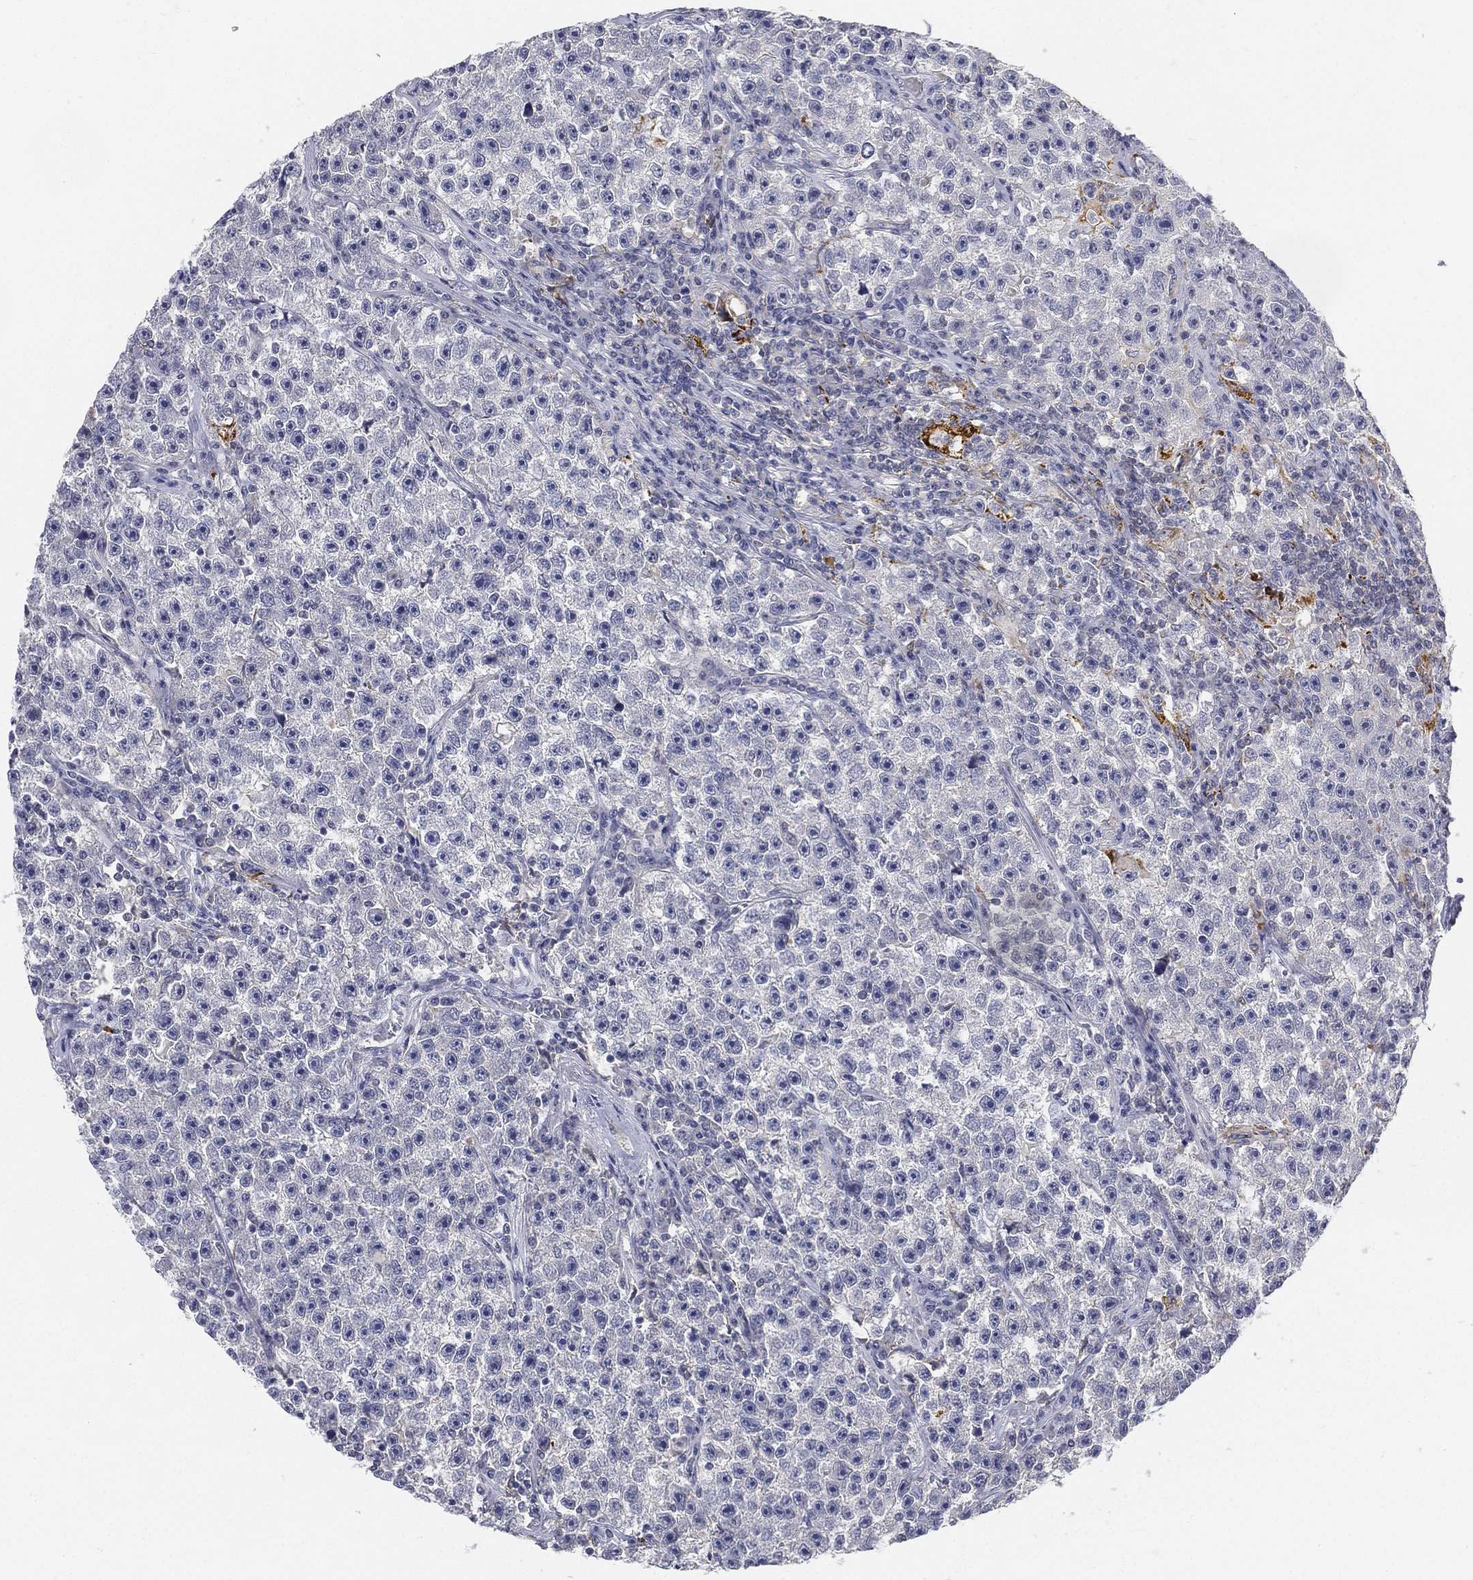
{"staining": {"intensity": "negative", "quantity": "none", "location": "none"}, "tissue": "testis cancer", "cell_type": "Tumor cells", "image_type": "cancer", "snomed": [{"axis": "morphology", "description": "Seminoma, NOS"}, {"axis": "topography", "description": "Testis"}], "caption": "Seminoma (testis) stained for a protein using immunohistochemistry demonstrates no positivity tumor cells.", "gene": "C5orf46", "patient": {"sex": "male", "age": 22}}